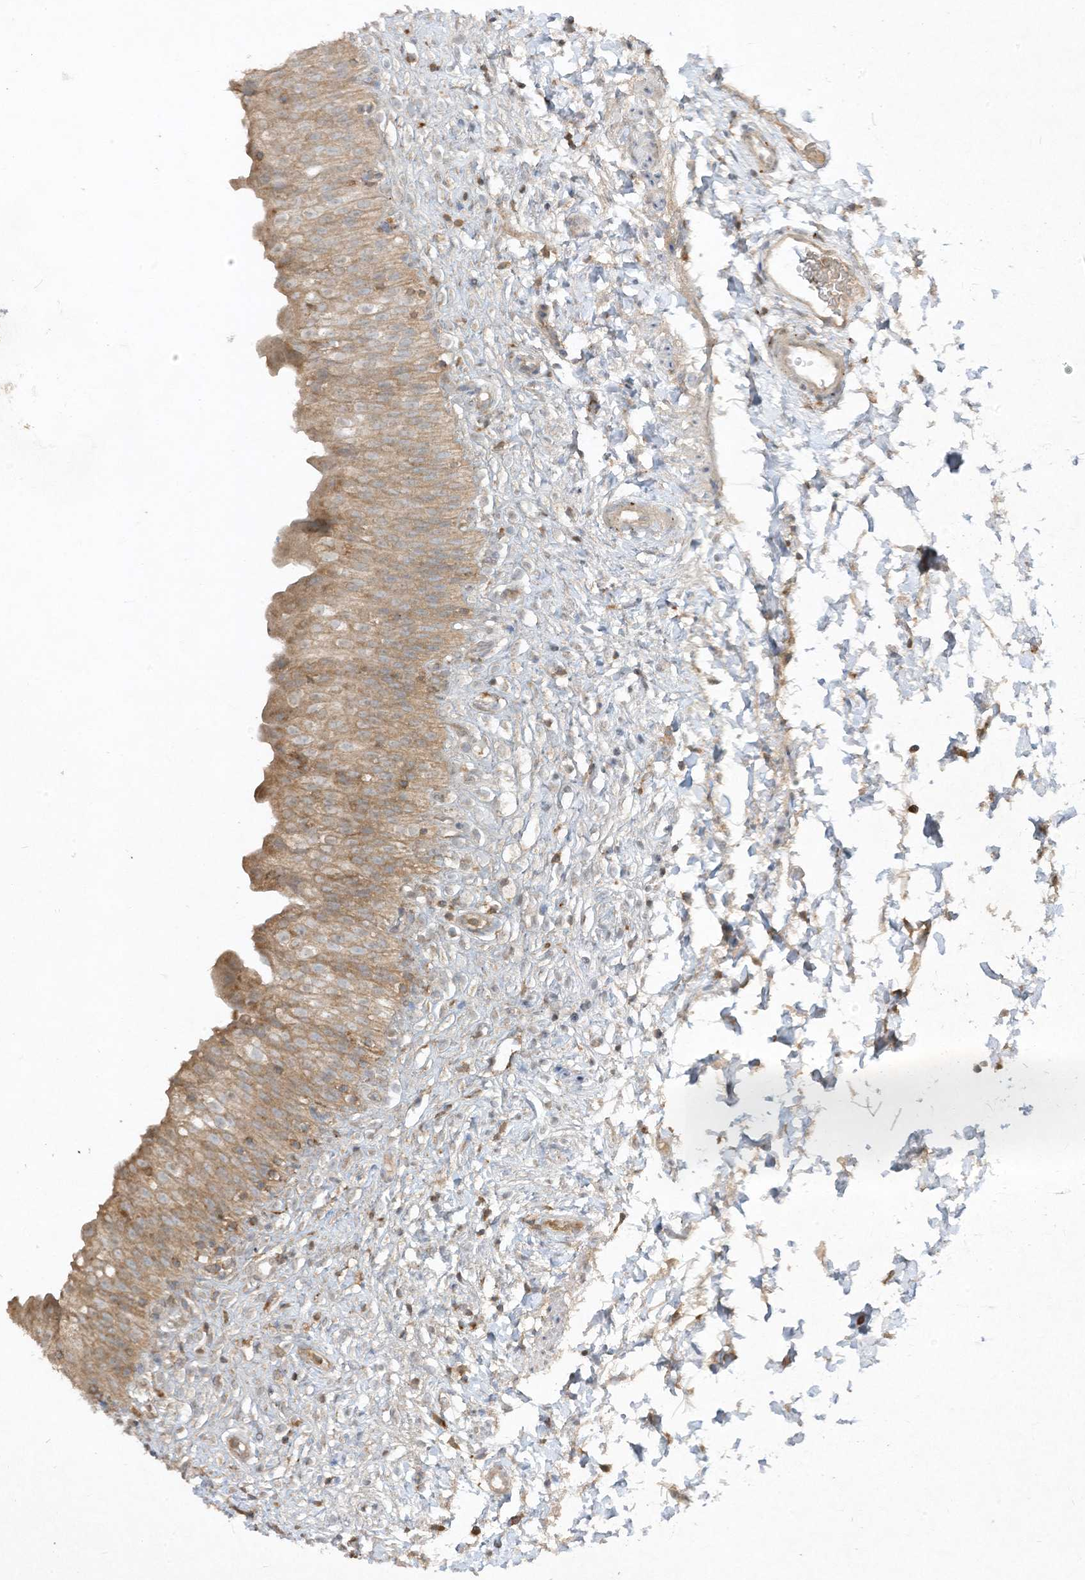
{"staining": {"intensity": "moderate", "quantity": ">75%", "location": "cytoplasmic/membranous"}, "tissue": "urinary bladder", "cell_type": "Urothelial cells", "image_type": "normal", "snomed": [{"axis": "morphology", "description": "Normal tissue, NOS"}, {"axis": "topography", "description": "Urinary bladder"}], "caption": "Benign urinary bladder reveals moderate cytoplasmic/membranous expression in approximately >75% of urothelial cells (DAB IHC, brown staining for protein, blue staining for nuclei)..", "gene": "LDAH", "patient": {"sex": "male", "age": 55}}